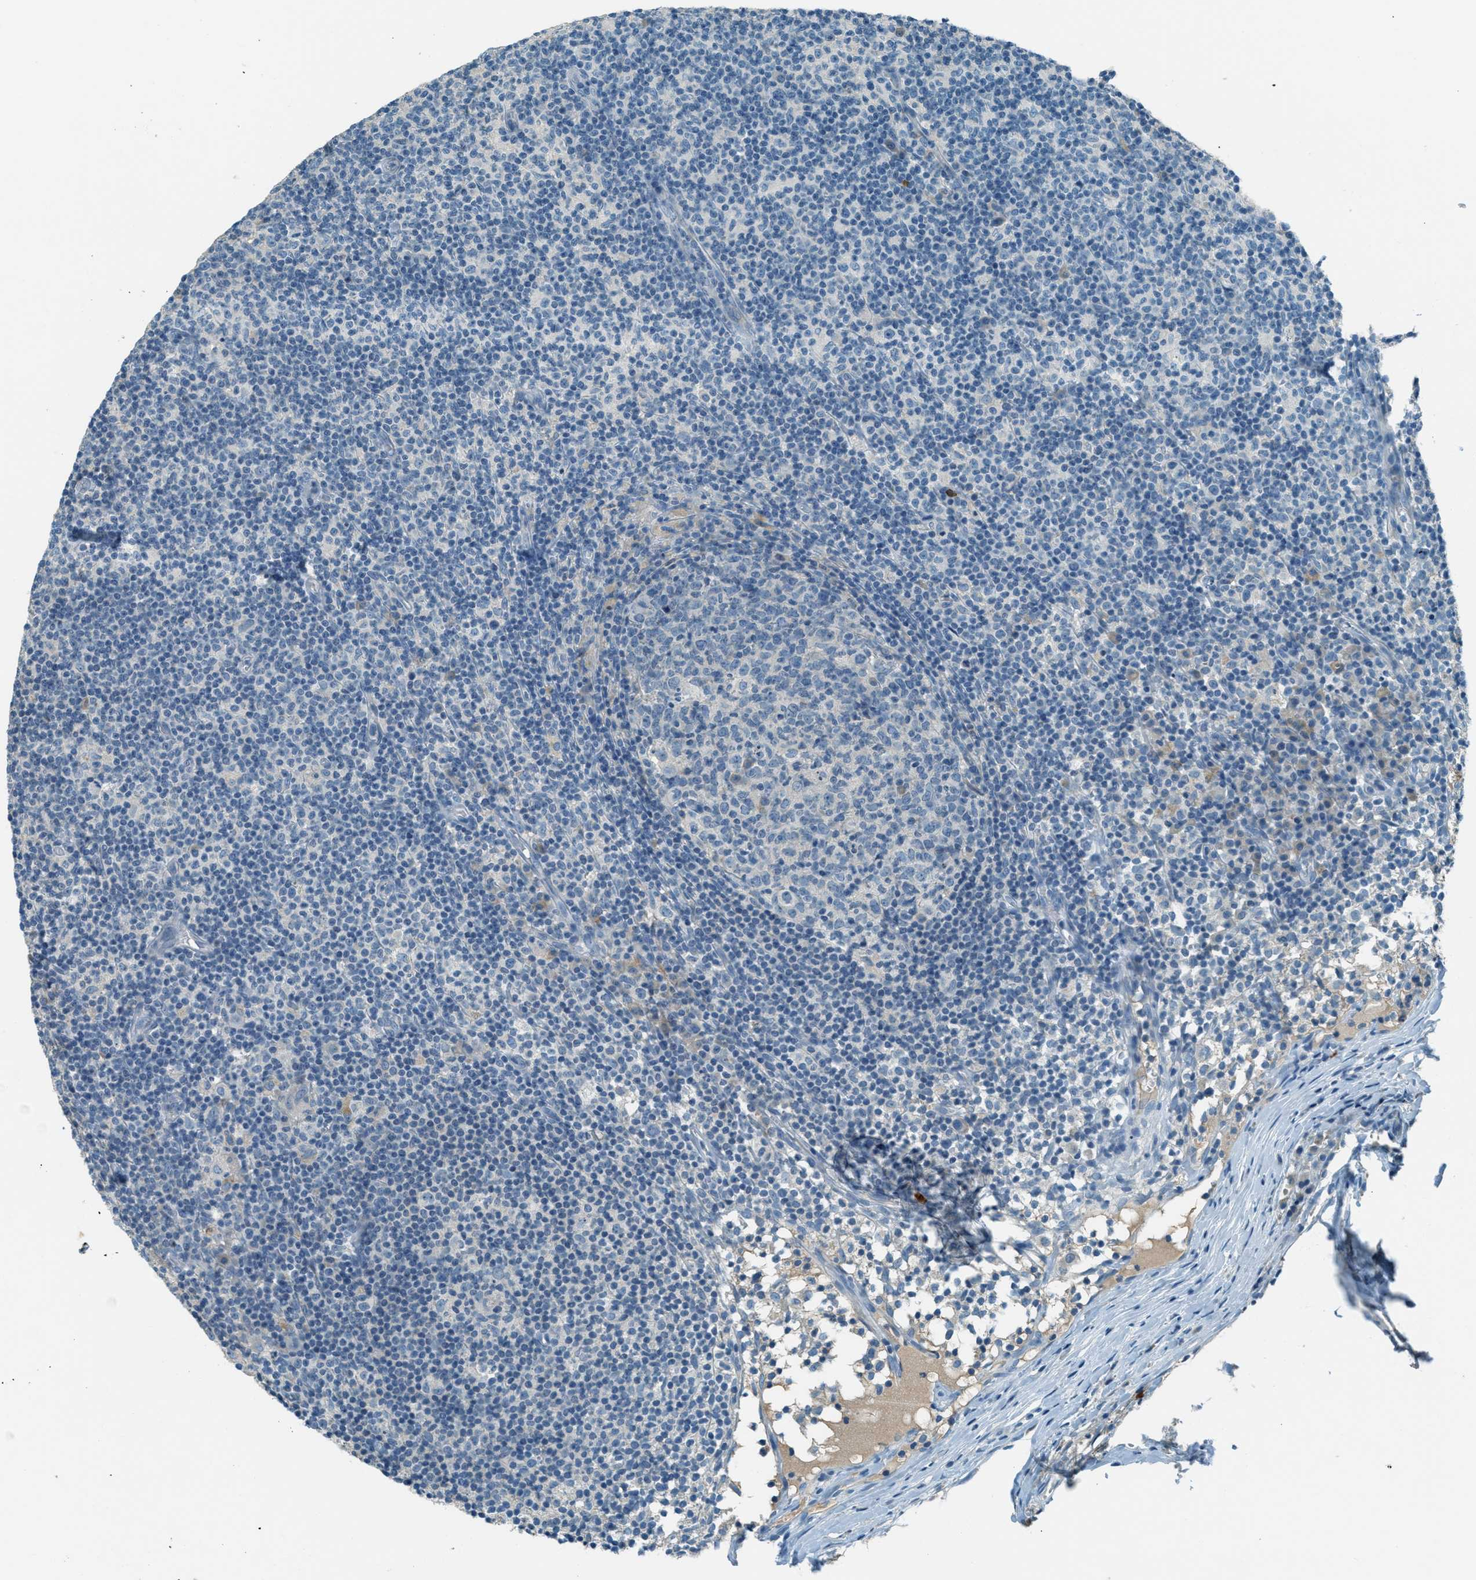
{"staining": {"intensity": "negative", "quantity": "none", "location": "none"}, "tissue": "lymph node", "cell_type": "Germinal center cells", "image_type": "normal", "snomed": [{"axis": "morphology", "description": "Normal tissue, NOS"}, {"axis": "morphology", "description": "Inflammation, NOS"}, {"axis": "topography", "description": "Lymph node"}], "caption": "Normal lymph node was stained to show a protein in brown. There is no significant expression in germinal center cells. (Immunohistochemistry (ihc), brightfield microscopy, high magnification).", "gene": "MSLN", "patient": {"sex": "male", "age": 55}}